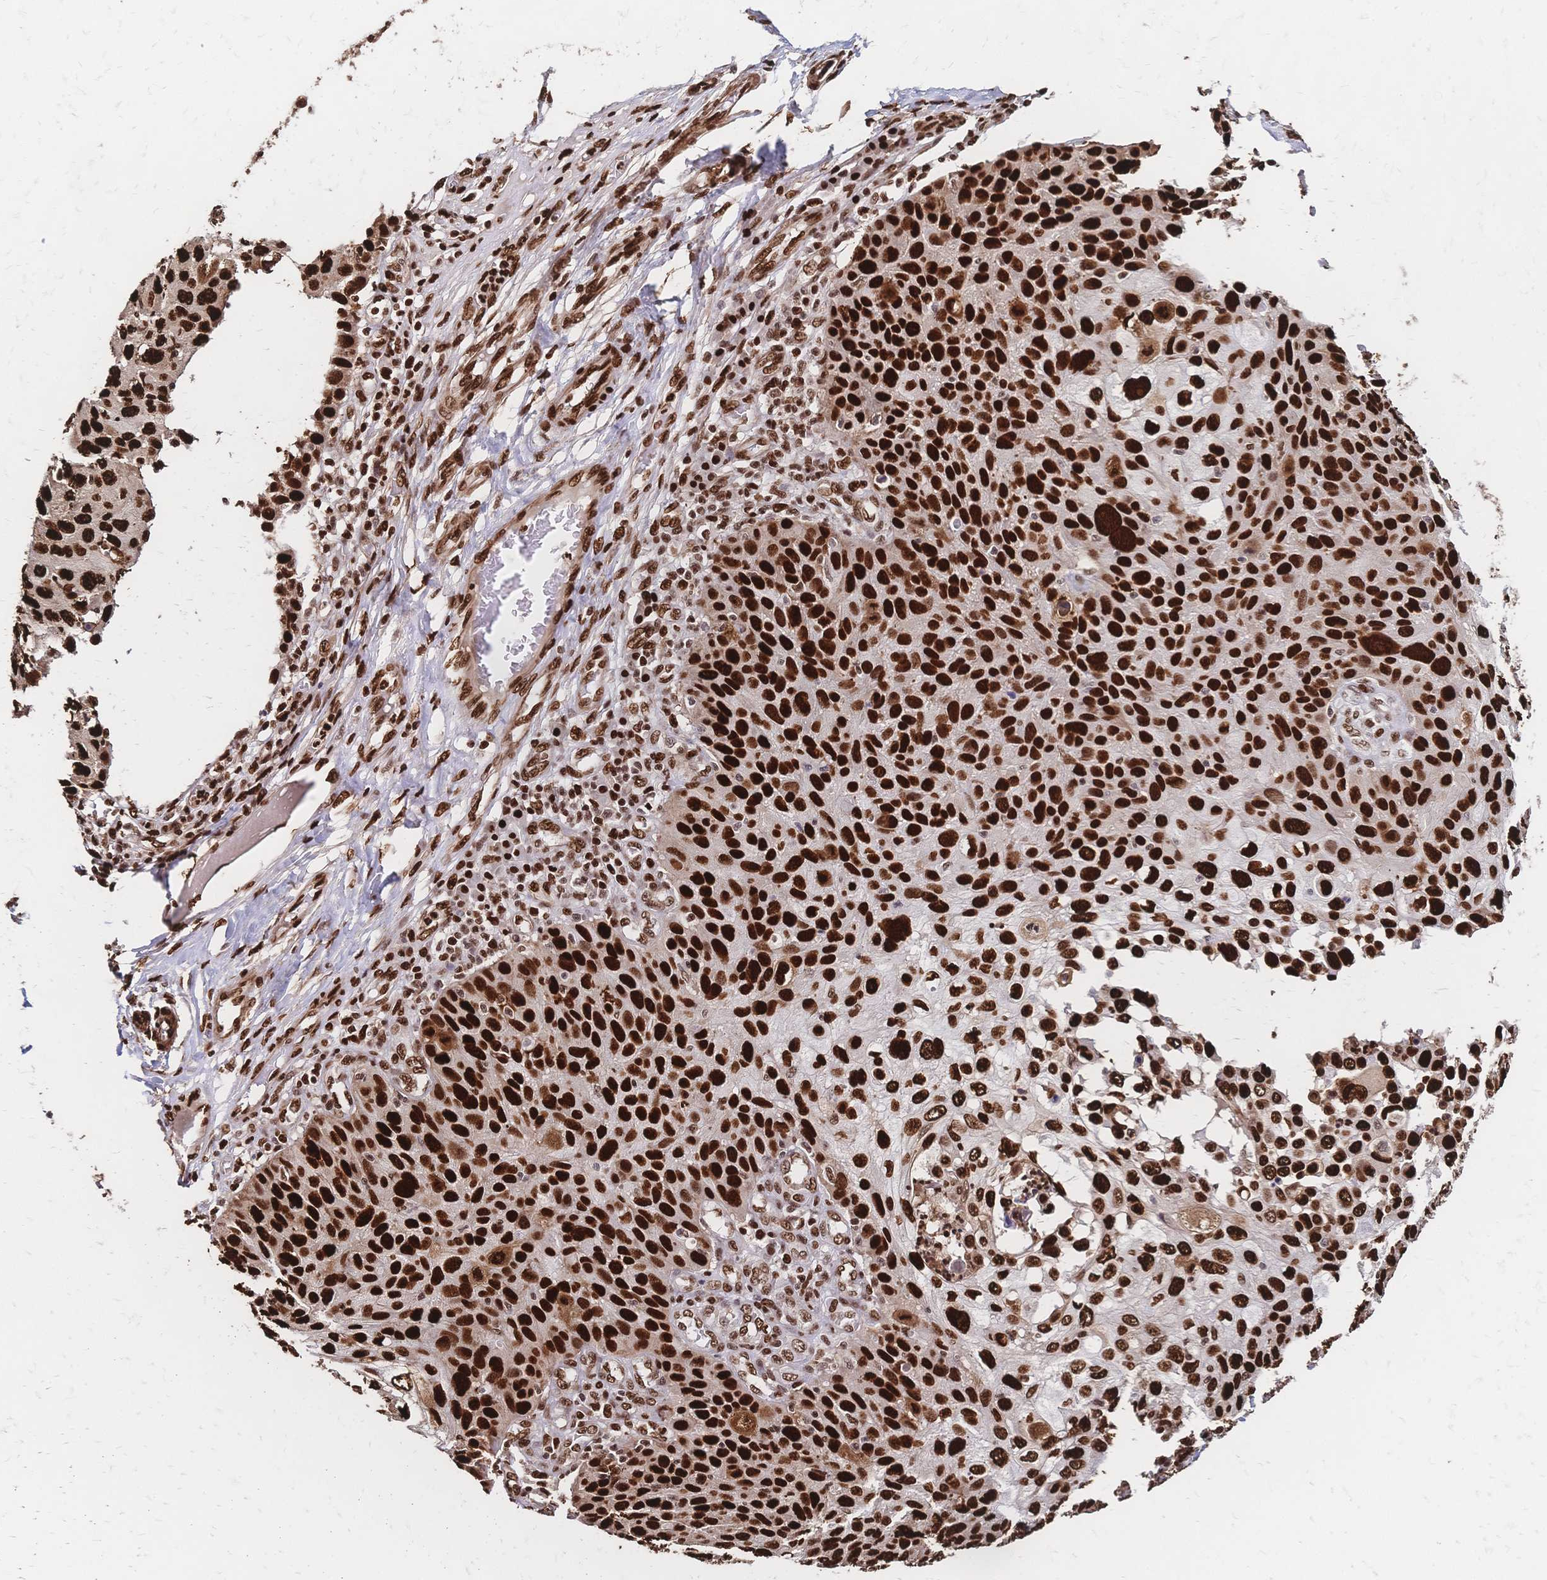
{"staining": {"intensity": "strong", "quantity": ">75%", "location": "nuclear"}, "tissue": "skin cancer", "cell_type": "Tumor cells", "image_type": "cancer", "snomed": [{"axis": "morphology", "description": "Squamous cell carcinoma, NOS"}, {"axis": "topography", "description": "Skin"}], "caption": "Protein analysis of skin cancer (squamous cell carcinoma) tissue exhibits strong nuclear staining in approximately >75% of tumor cells. The staining was performed using DAB (3,3'-diaminobenzidine), with brown indicating positive protein expression. Nuclei are stained blue with hematoxylin.", "gene": "HDGF", "patient": {"sex": "male", "age": 87}}